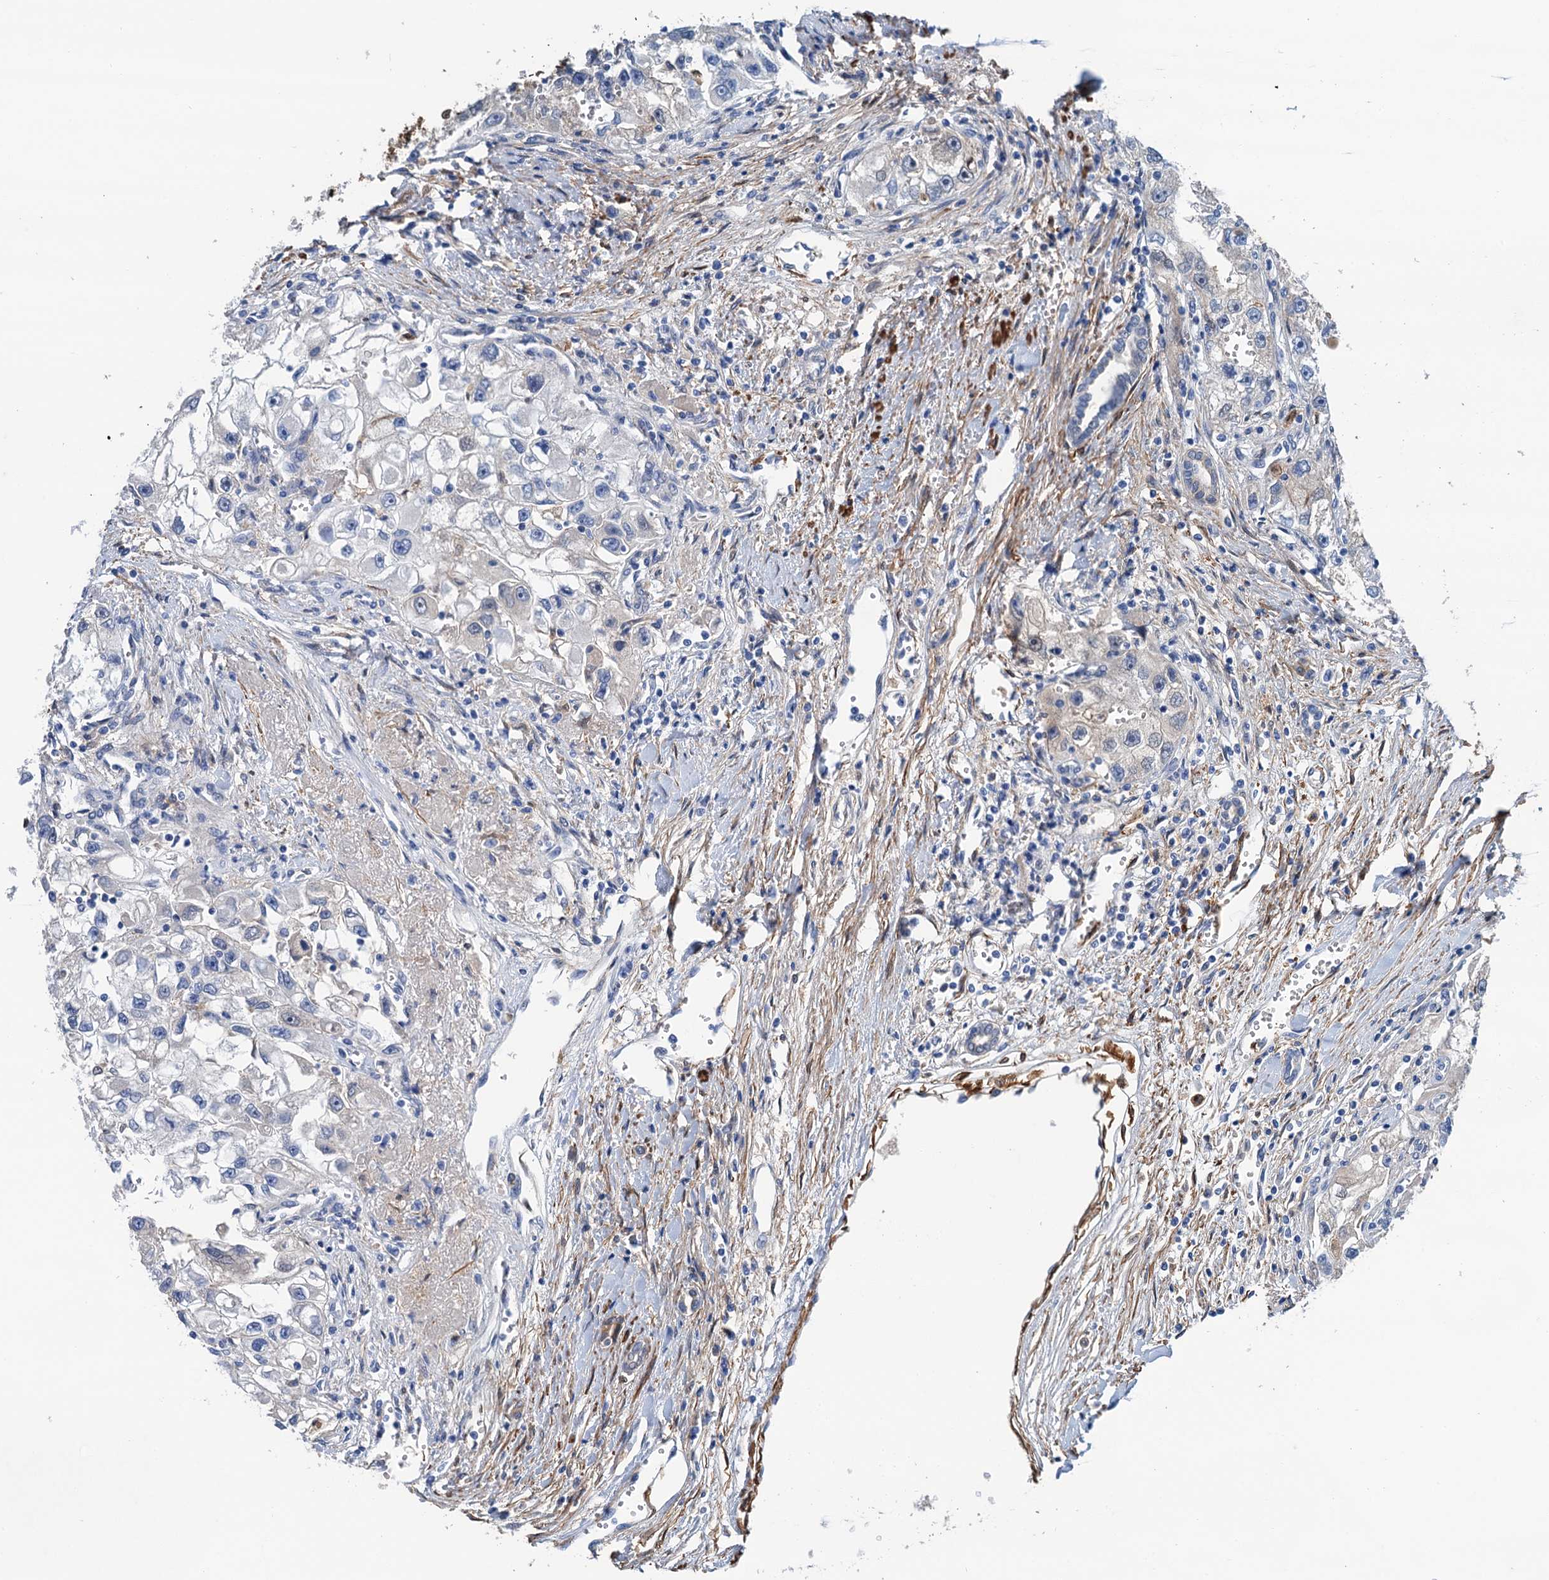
{"staining": {"intensity": "negative", "quantity": "none", "location": "none"}, "tissue": "renal cancer", "cell_type": "Tumor cells", "image_type": "cancer", "snomed": [{"axis": "morphology", "description": "Adenocarcinoma, NOS"}, {"axis": "topography", "description": "Kidney"}], "caption": "Protein analysis of adenocarcinoma (renal) demonstrates no significant expression in tumor cells. (DAB immunohistochemistry (IHC) visualized using brightfield microscopy, high magnification).", "gene": "CSTPP1", "patient": {"sex": "male", "age": 63}}